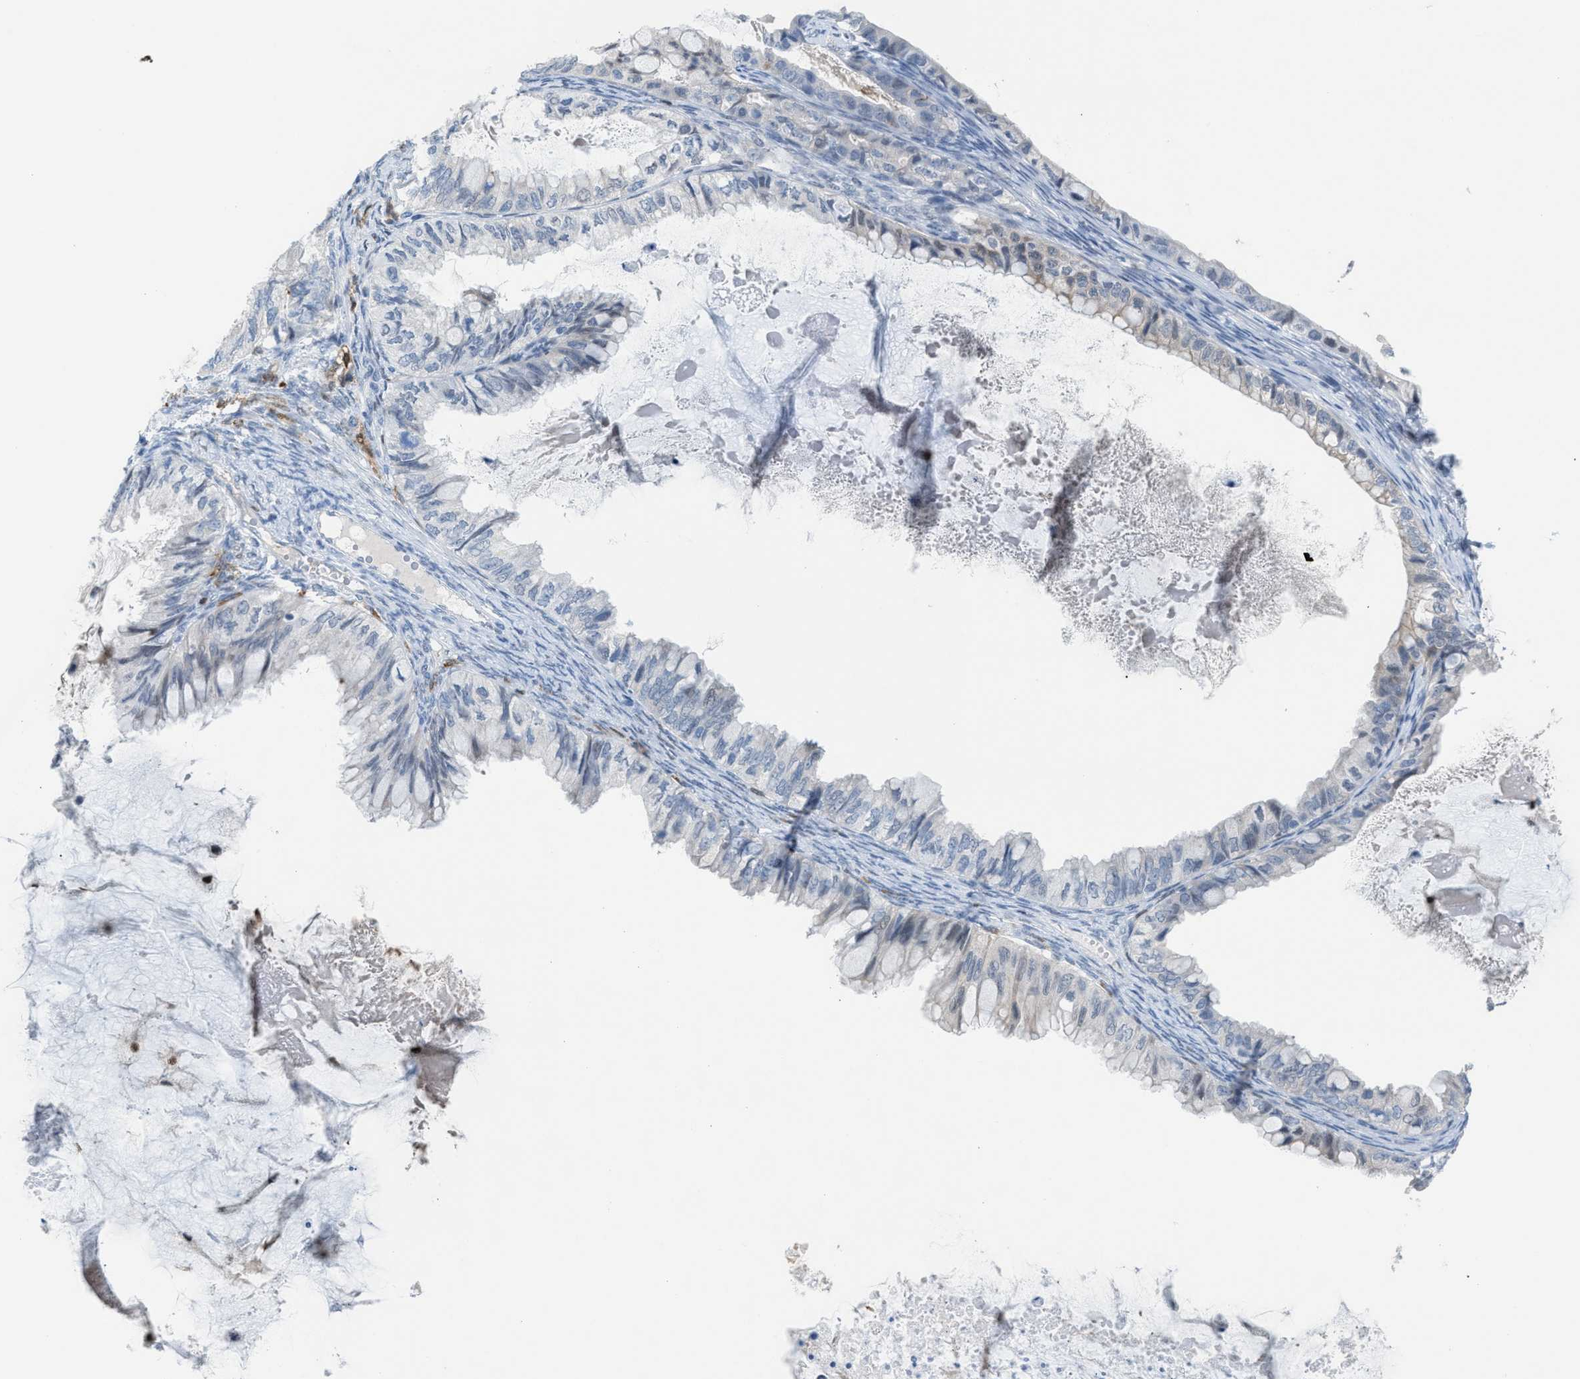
{"staining": {"intensity": "negative", "quantity": "none", "location": "none"}, "tissue": "ovarian cancer", "cell_type": "Tumor cells", "image_type": "cancer", "snomed": [{"axis": "morphology", "description": "Cystadenocarcinoma, mucinous, NOS"}, {"axis": "topography", "description": "Ovary"}], "caption": "High magnification brightfield microscopy of ovarian mucinous cystadenocarcinoma stained with DAB (brown) and counterstained with hematoxylin (blue): tumor cells show no significant positivity.", "gene": "PPM1D", "patient": {"sex": "female", "age": 80}}